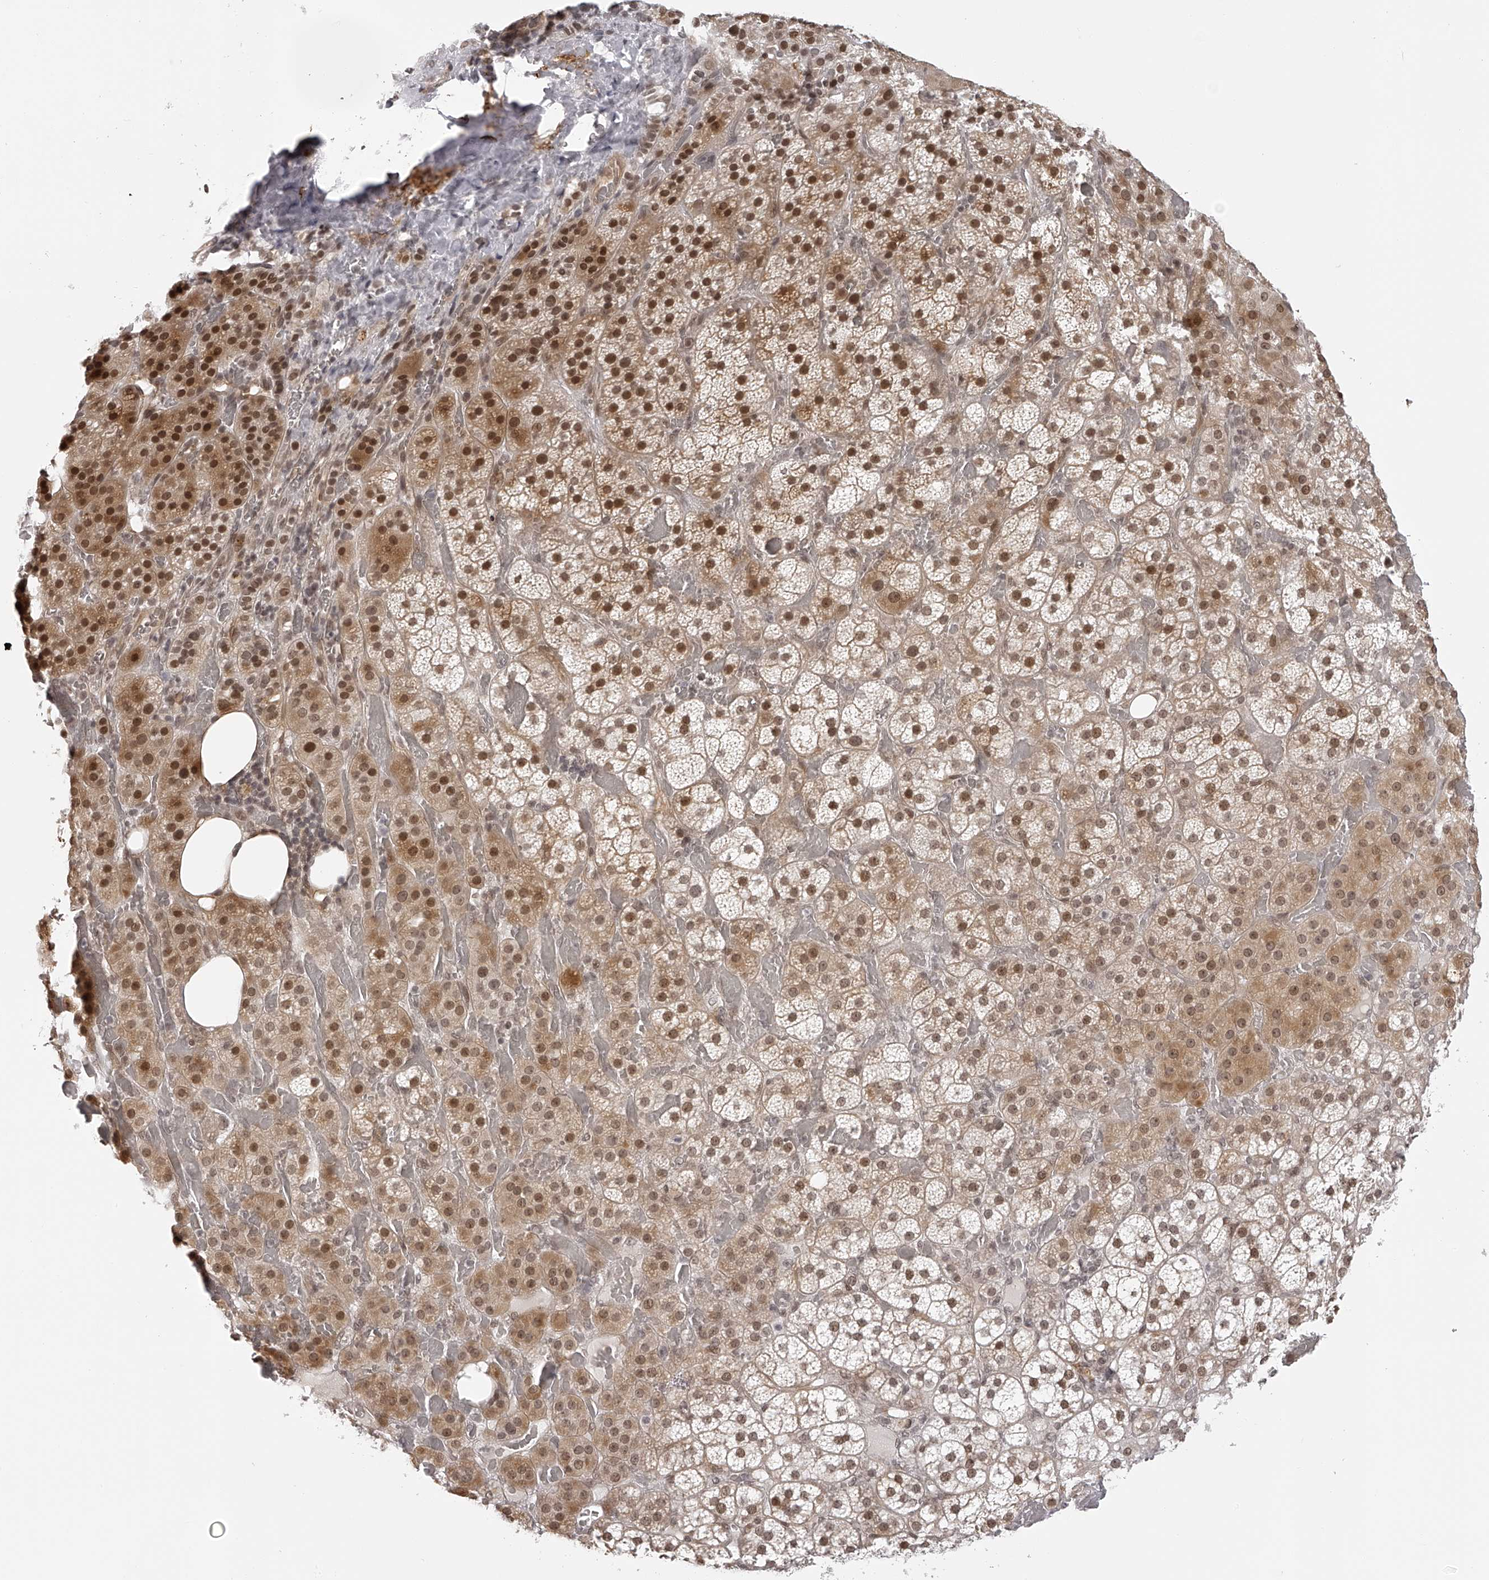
{"staining": {"intensity": "strong", "quantity": "25%-75%", "location": "cytoplasmic/membranous,nuclear"}, "tissue": "adrenal gland", "cell_type": "Glandular cells", "image_type": "normal", "snomed": [{"axis": "morphology", "description": "Normal tissue, NOS"}, {"axis": "topography", "description": "Adrenal gland"}], "caption": "Immunohistochemical staining of benign adrenal gland exhibits 25%-75% levels of strong cytoplasmic/membranous,nuclear protein expression in about 25%-75% of glandular cells.", "gene": "ODF2L", "patient": {"sex": "female", "age": 59}}